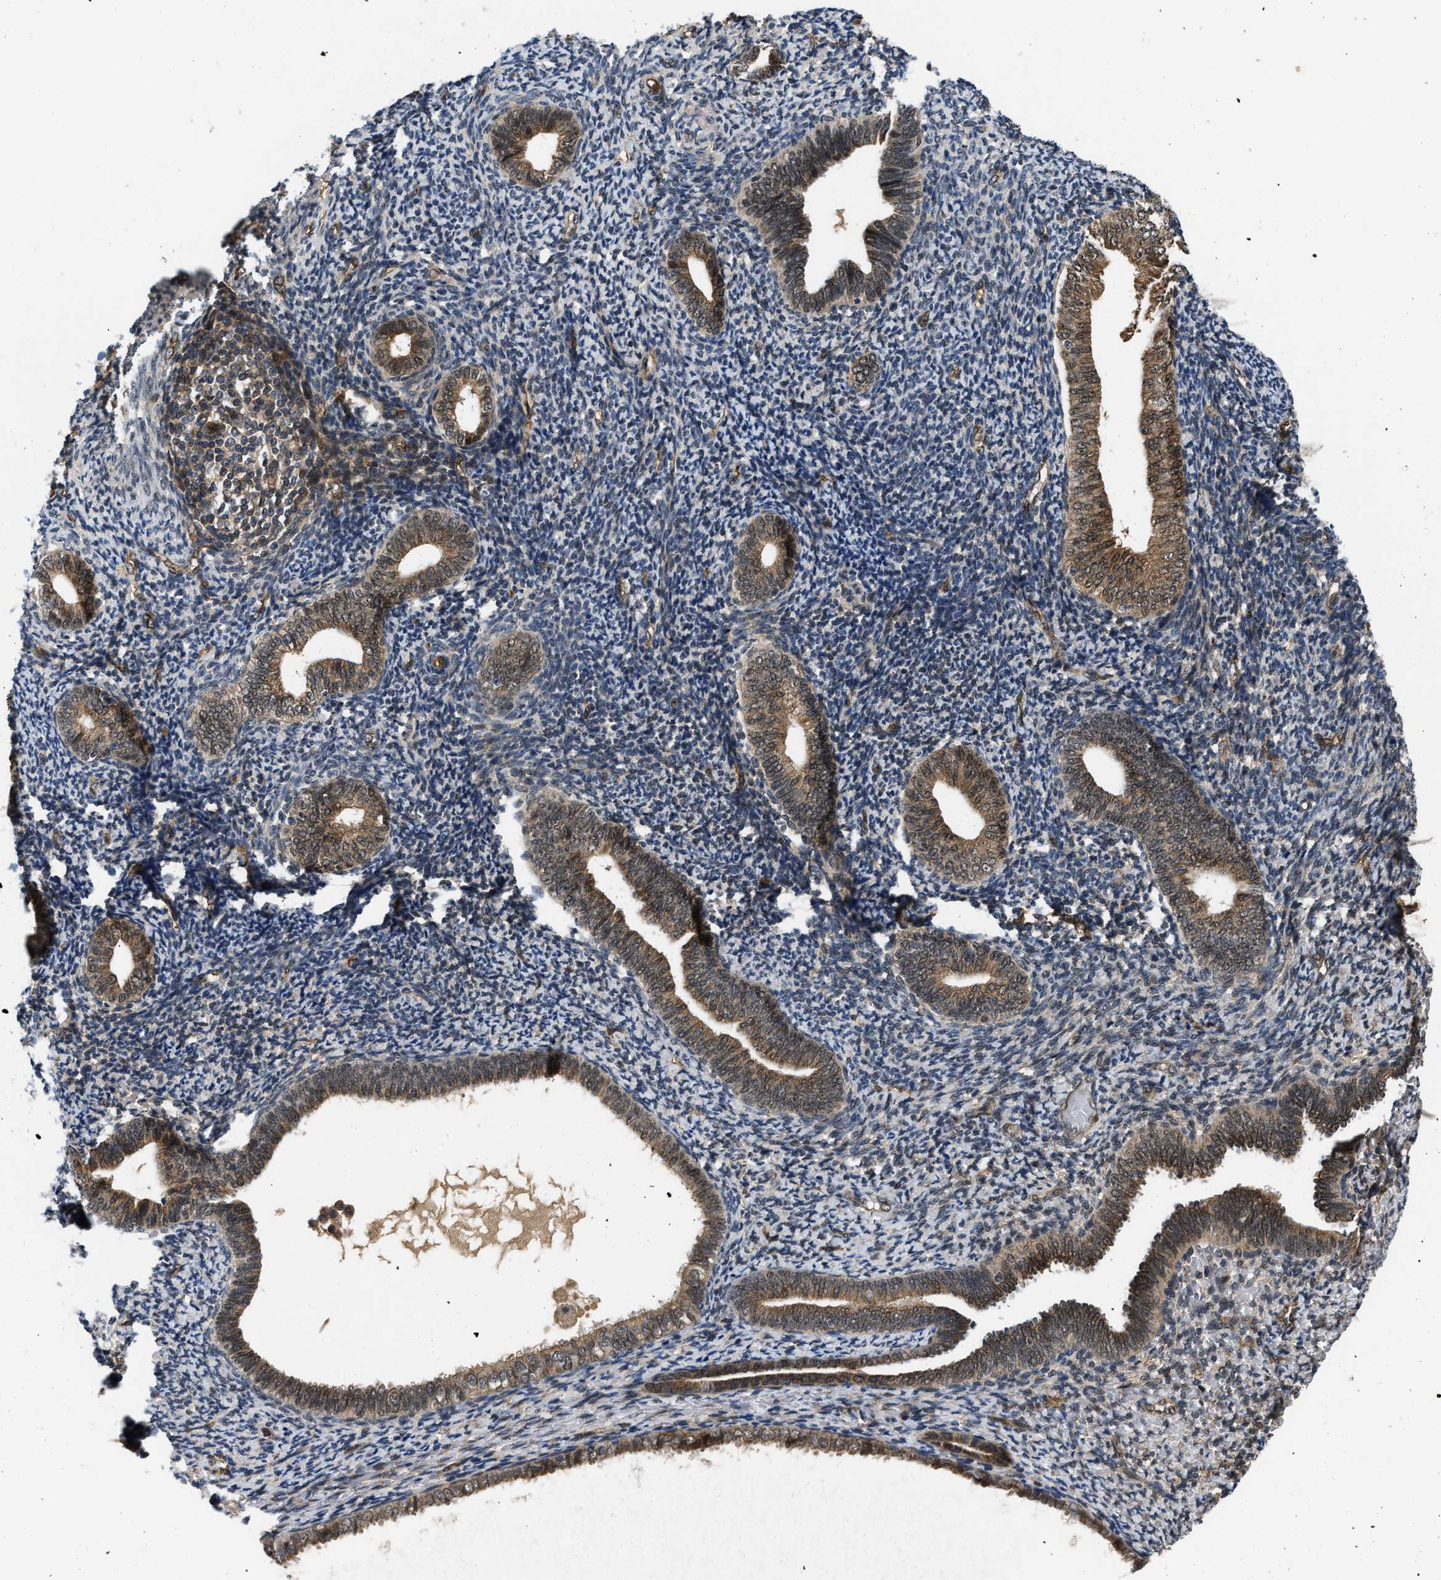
{"staining": {"intensity": "negative", "quantity": "none", "location": "none"}, "tissue": "endometrium", "cell_type": "Cells in endometrial stroma", "image_type": "normal", "snomed": [{"axis": "morphology", "description": "Normal tissue, NOS"}, {"axis": "topography", "description": "Endometrium"}], "caption": "The histopathology image shows no significant staining in cells in endometrial stroma of endometrium.", "gene": "COPS2", "patient": {"sex": "female", "age": 66}}